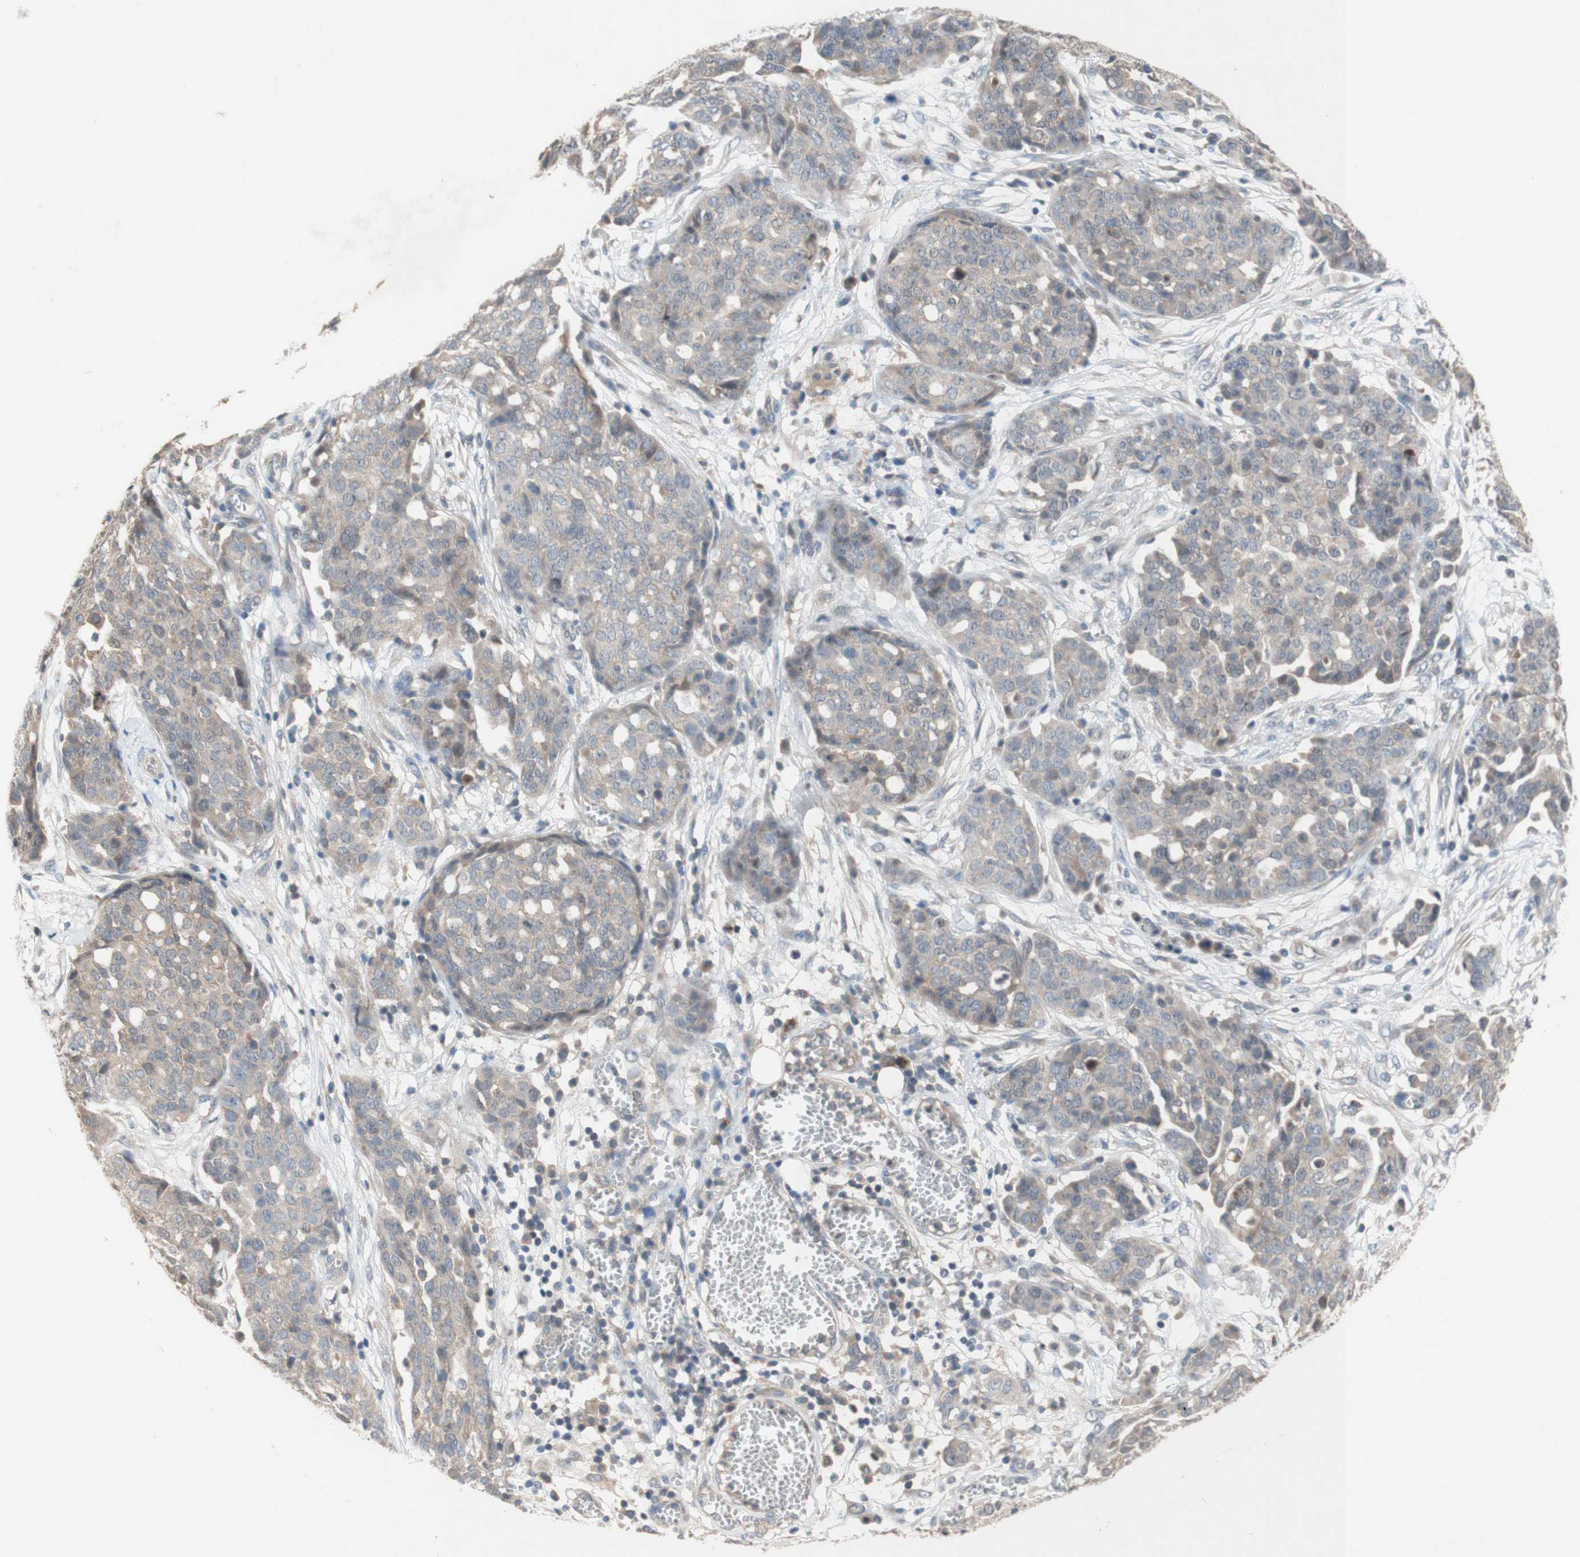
{"staining": {"intensity": "negative", "quantity": "none", "location": "none"}, "tissue": "ovarian cancer", "cell_type": "Tumor cells", "image_type": "cancer", "snomed": [{"axis": "morphology", "description": "Cystadenocarcinoma, serous, NOS"}, {"axis": "topography", "description": "Soft tissue"}, {"axis": "topography", "description": "Ovary"}], "caption": "Protein analysis of ovarian cancer reveals no significant positivity in tumor cells.", "gene": "PEX2", "patient": {"sex": "female", "age": 57}}